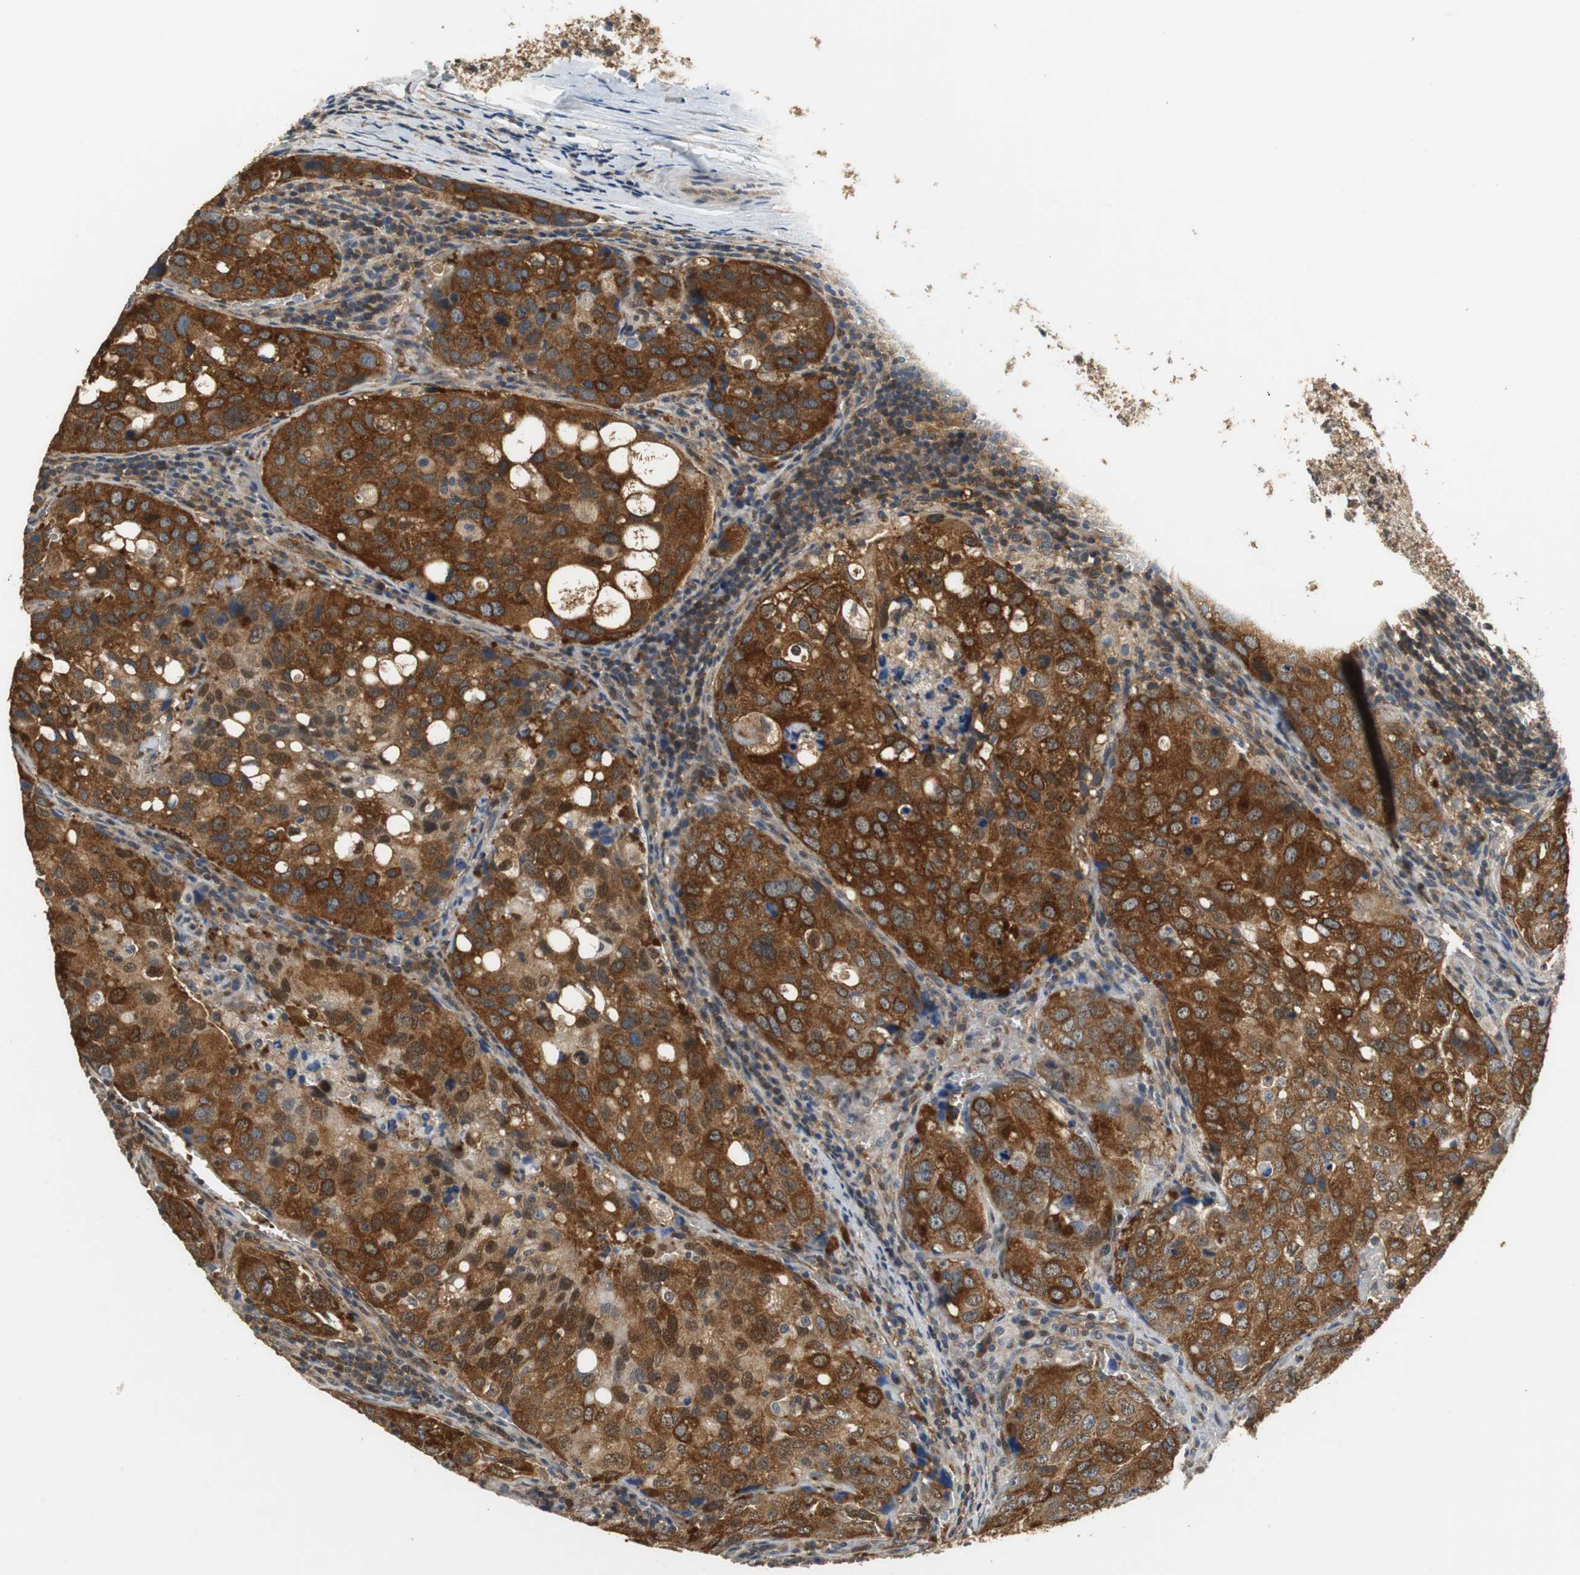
{"staining": {"intensity": "strong", "quantity": ">75%", "location": "cytoplasmic/membranous,nuclear"}, "tissue": "urothelial cancer", "cell_type": "Tumor cells", "image_type": "cancer", "snomed": [{"axis": "morphology", "description": "Urothelial carcinoma, High grade"}, {"axis": "topography", "description": "Lymph node"}, {"axis": "topography", "description": "Urinary bladder"}], "caption": "Immunohistochemical staining of urothelial carcinoma (high-grade) reveals high levels of strong cytoplasmic/membranous and nuclear expression in about >75% of tumor cells. The staining is performed using DAB brown chromogen to label protein expression. The nuclei are counter-stained blue using hematoxylin.", "gene": "UBQLN2", "patient": {"sex": "male", "age": 51}}